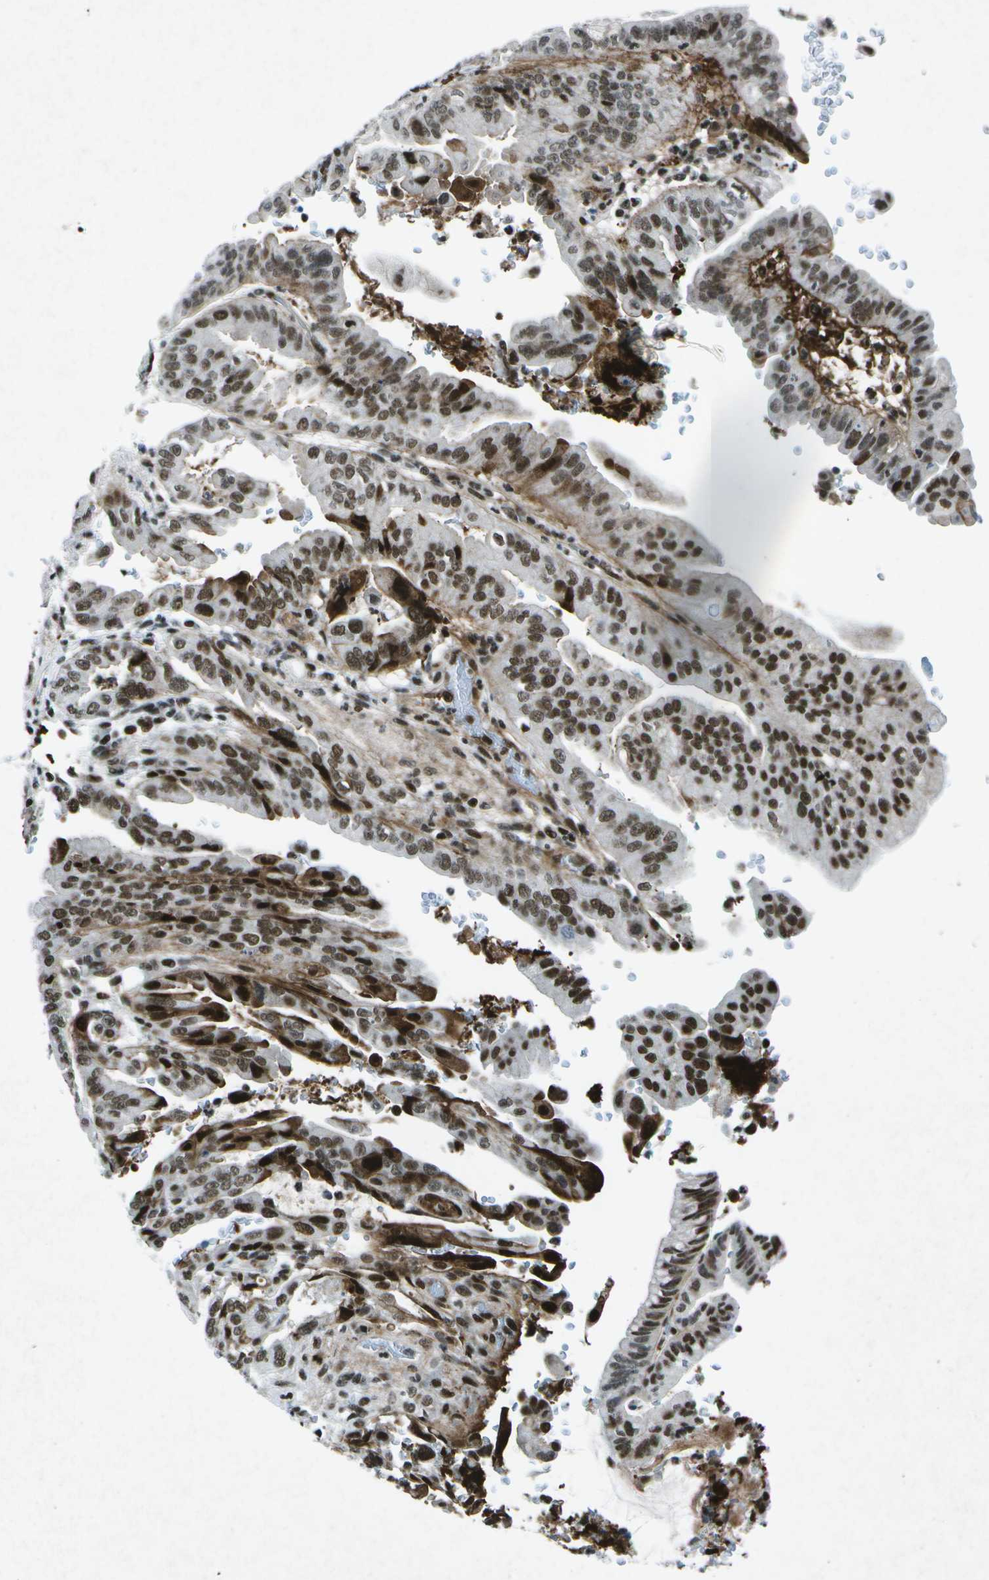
{"staining": {"intensity": "moderate", "quantity": ">75%", "location": "nuclear"}, "tissue": "pancreatic cancer", "cell_type": "Tumor cells", "image_type": "cancer", "snomed": [{"axis": "morphology", "description": "Adenocarcinoma, NOS"}, {"axis": "topography", "description": "Pancreas"}], "caption": "About >75% of tumor cells in human pancreatic cancer (adenocarcinoma) demonstrate moderate nuclear protein expression as visualized by brown immunohistochemical staining.", "gene": "MTA2", "patient": {"sex": "male", "age": 70}}